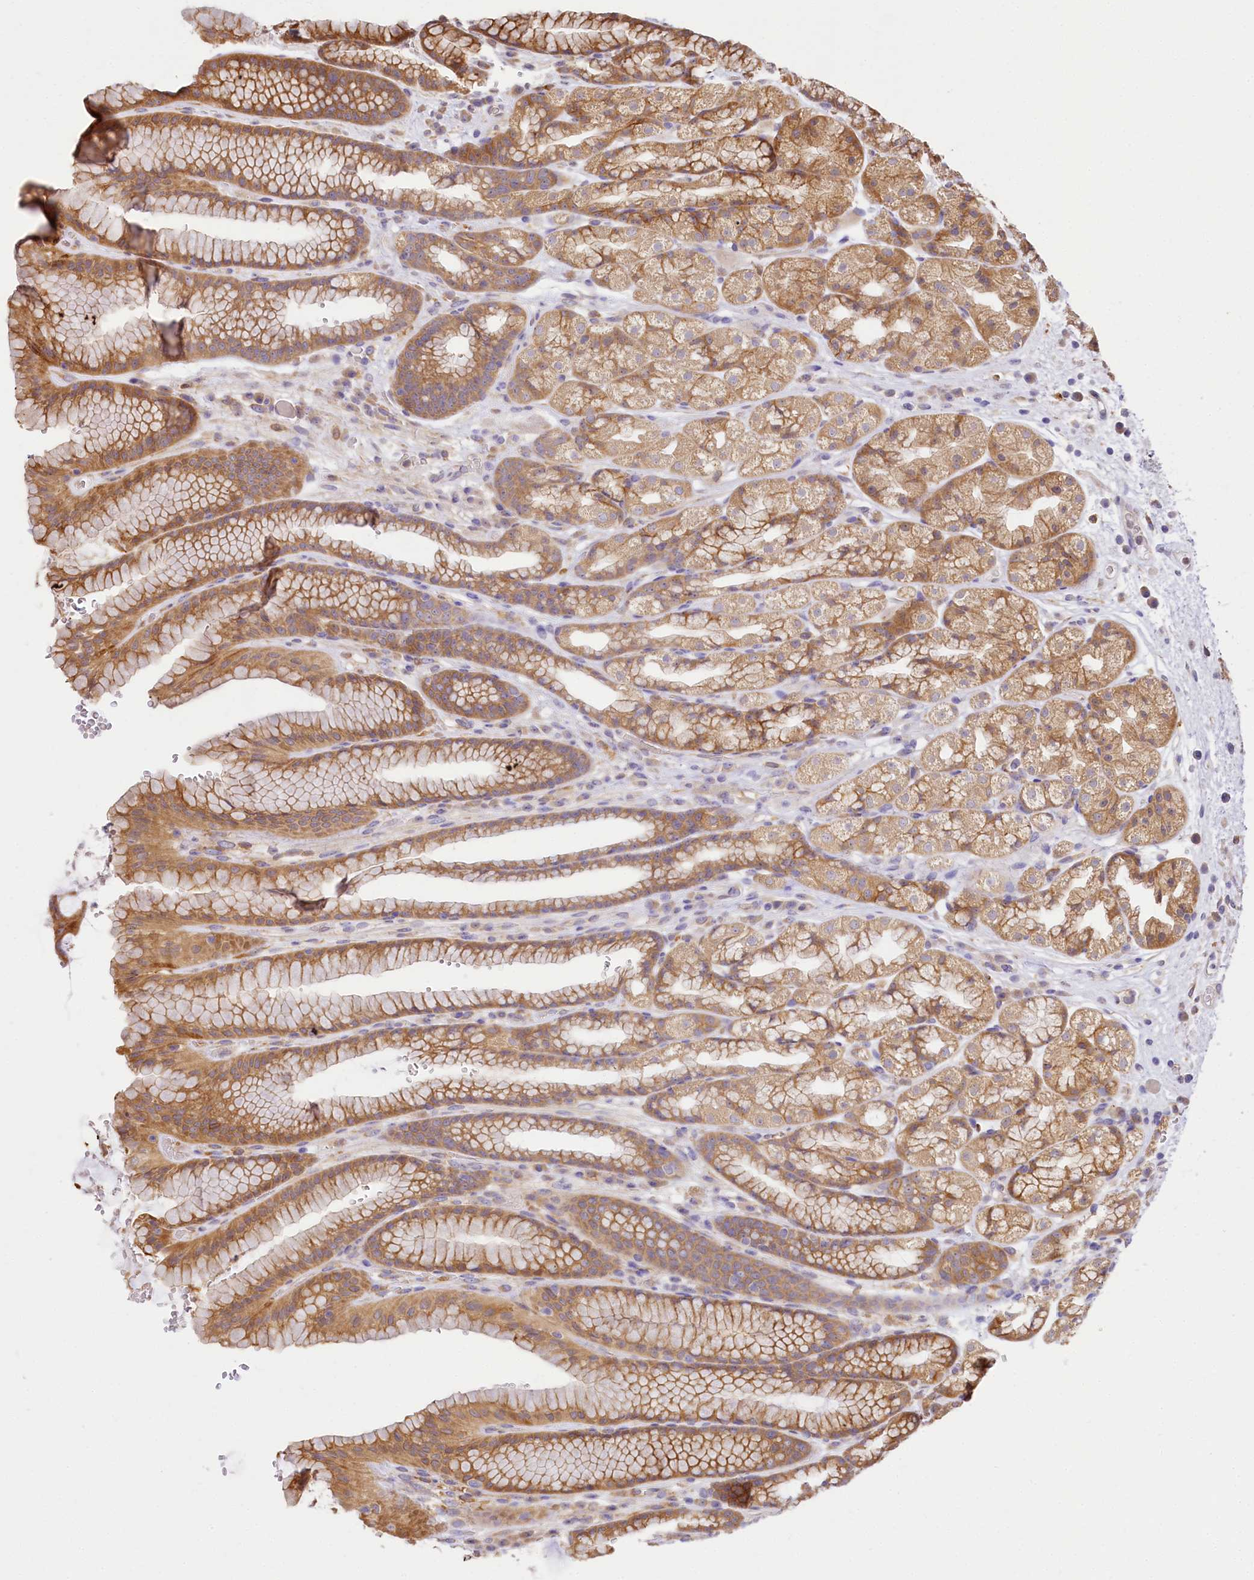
{"staining": {"intensity": "moderate", "quantity": ">75%", "location": "cytoplasmic/membranous"}, "tissue": "stomach", "cell_type": "Glandular cells", "image_type": "normal", "snomed": [{"axis": "morphology", "description": "Normal tissue, NOS"}, {"axis": "morphology", "description": "Adenocarcinoma, NOS"}, {"axis": "topography", "description": "Stomach"}], "caption": "Human stomach stained for a protein (brown) reveals moderate cytoplasmic/membranous positive expression in about >75% of glandular cells.", "gene": "PPIP5K2", "patient": {"sex": "male", "age": 57}}